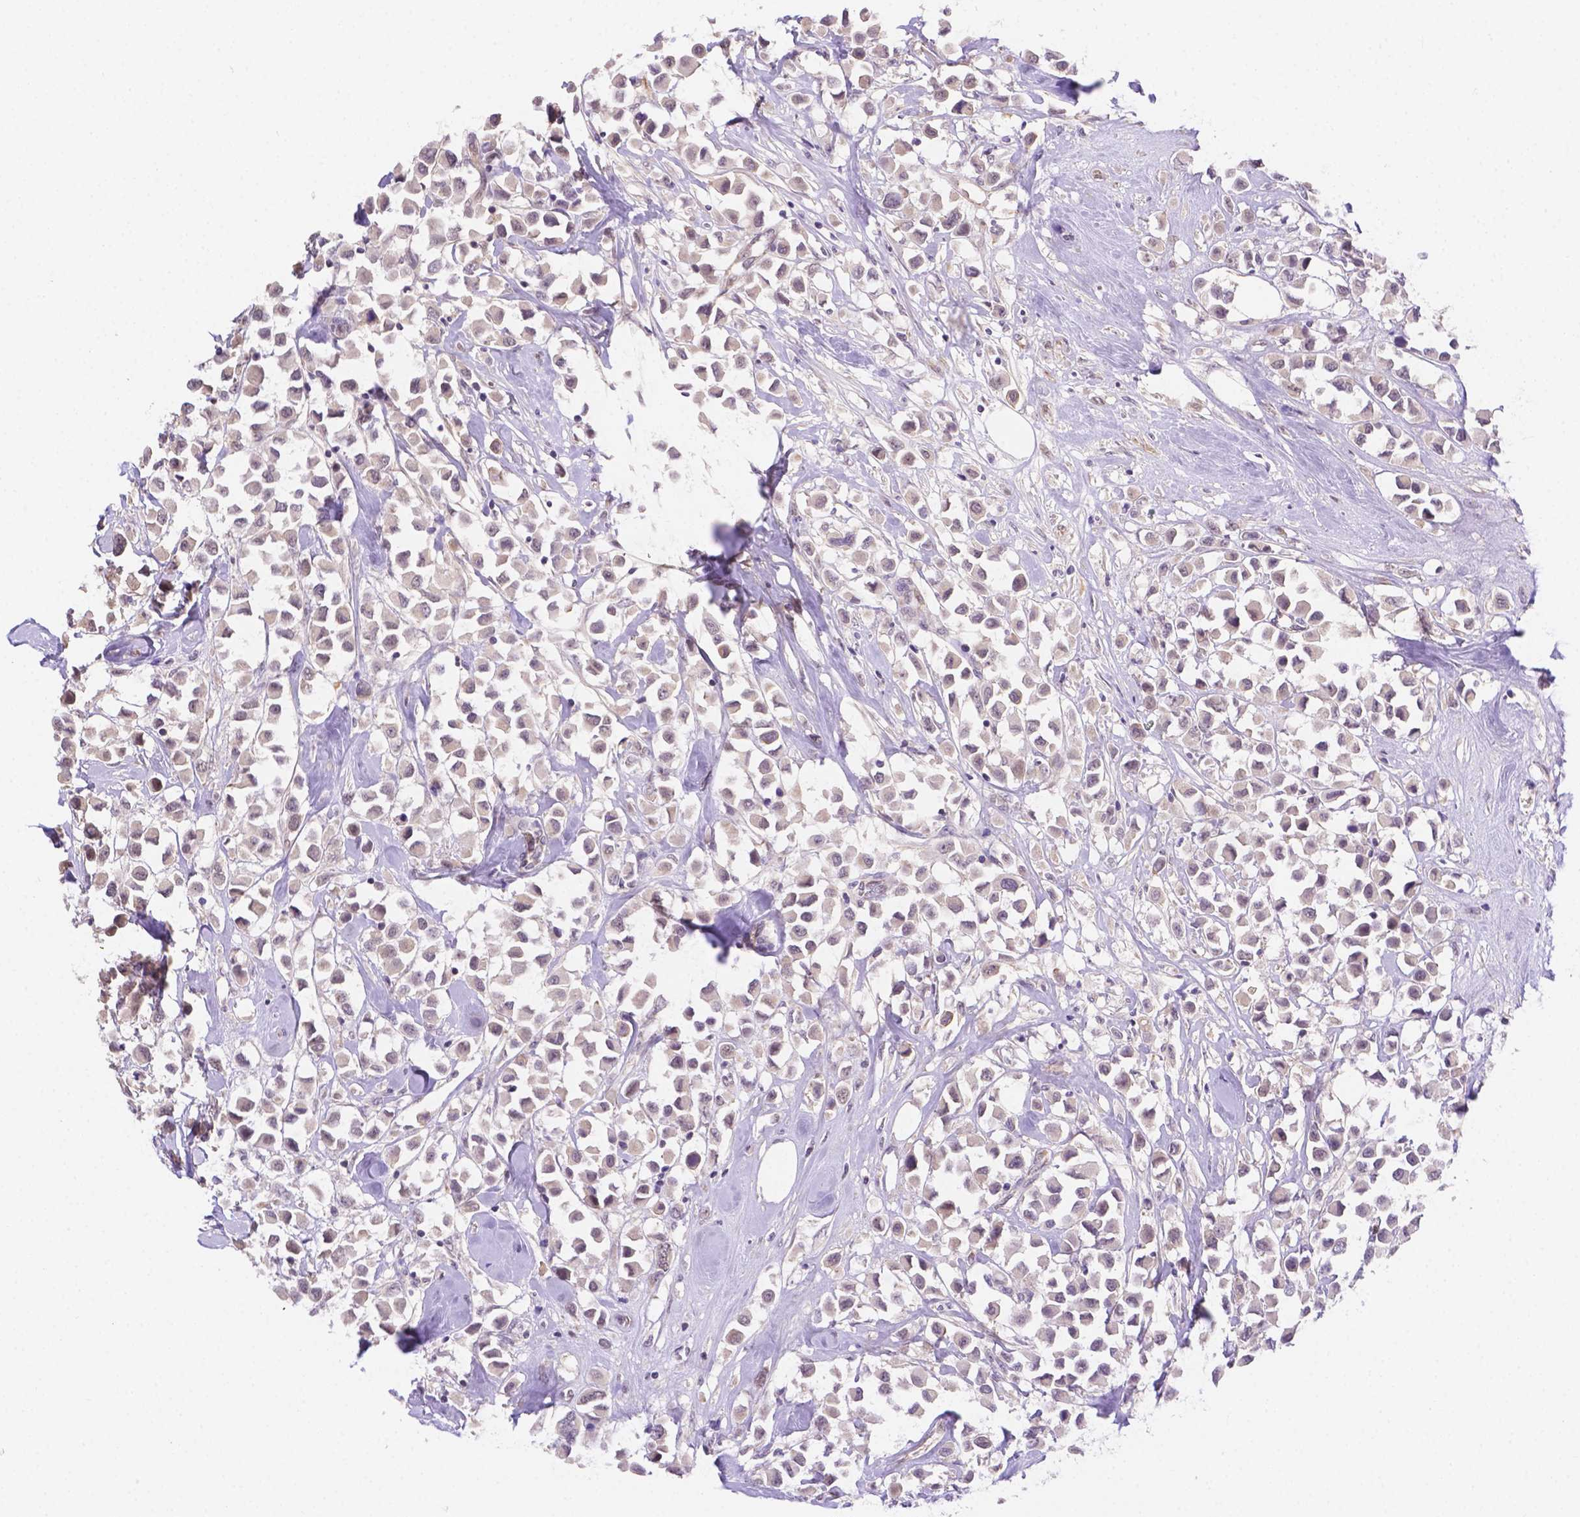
{"staining": {"intensity": "negative", "quantity": "none", "location": "none"}, "tissue": "breast cancer", "cell_type": "Tumor cells", "image_type": "cancer", "snomed": [{"axis": "morphology", "description": "Duct carcinoma"}, {"axis": "topography", "description": "Breast"}], "caption": "Immunohistochemical staining of breast cancer reveals no significant positivity in tumor cells. Brightfield microscopy of IHC stained with DAB (3,3'-diaminobenzidine) (brown) and hematoxylin (blue), captured at high magnification.", "gene": "NXPE2", "patient": {"sex": "female", "age": 61}}